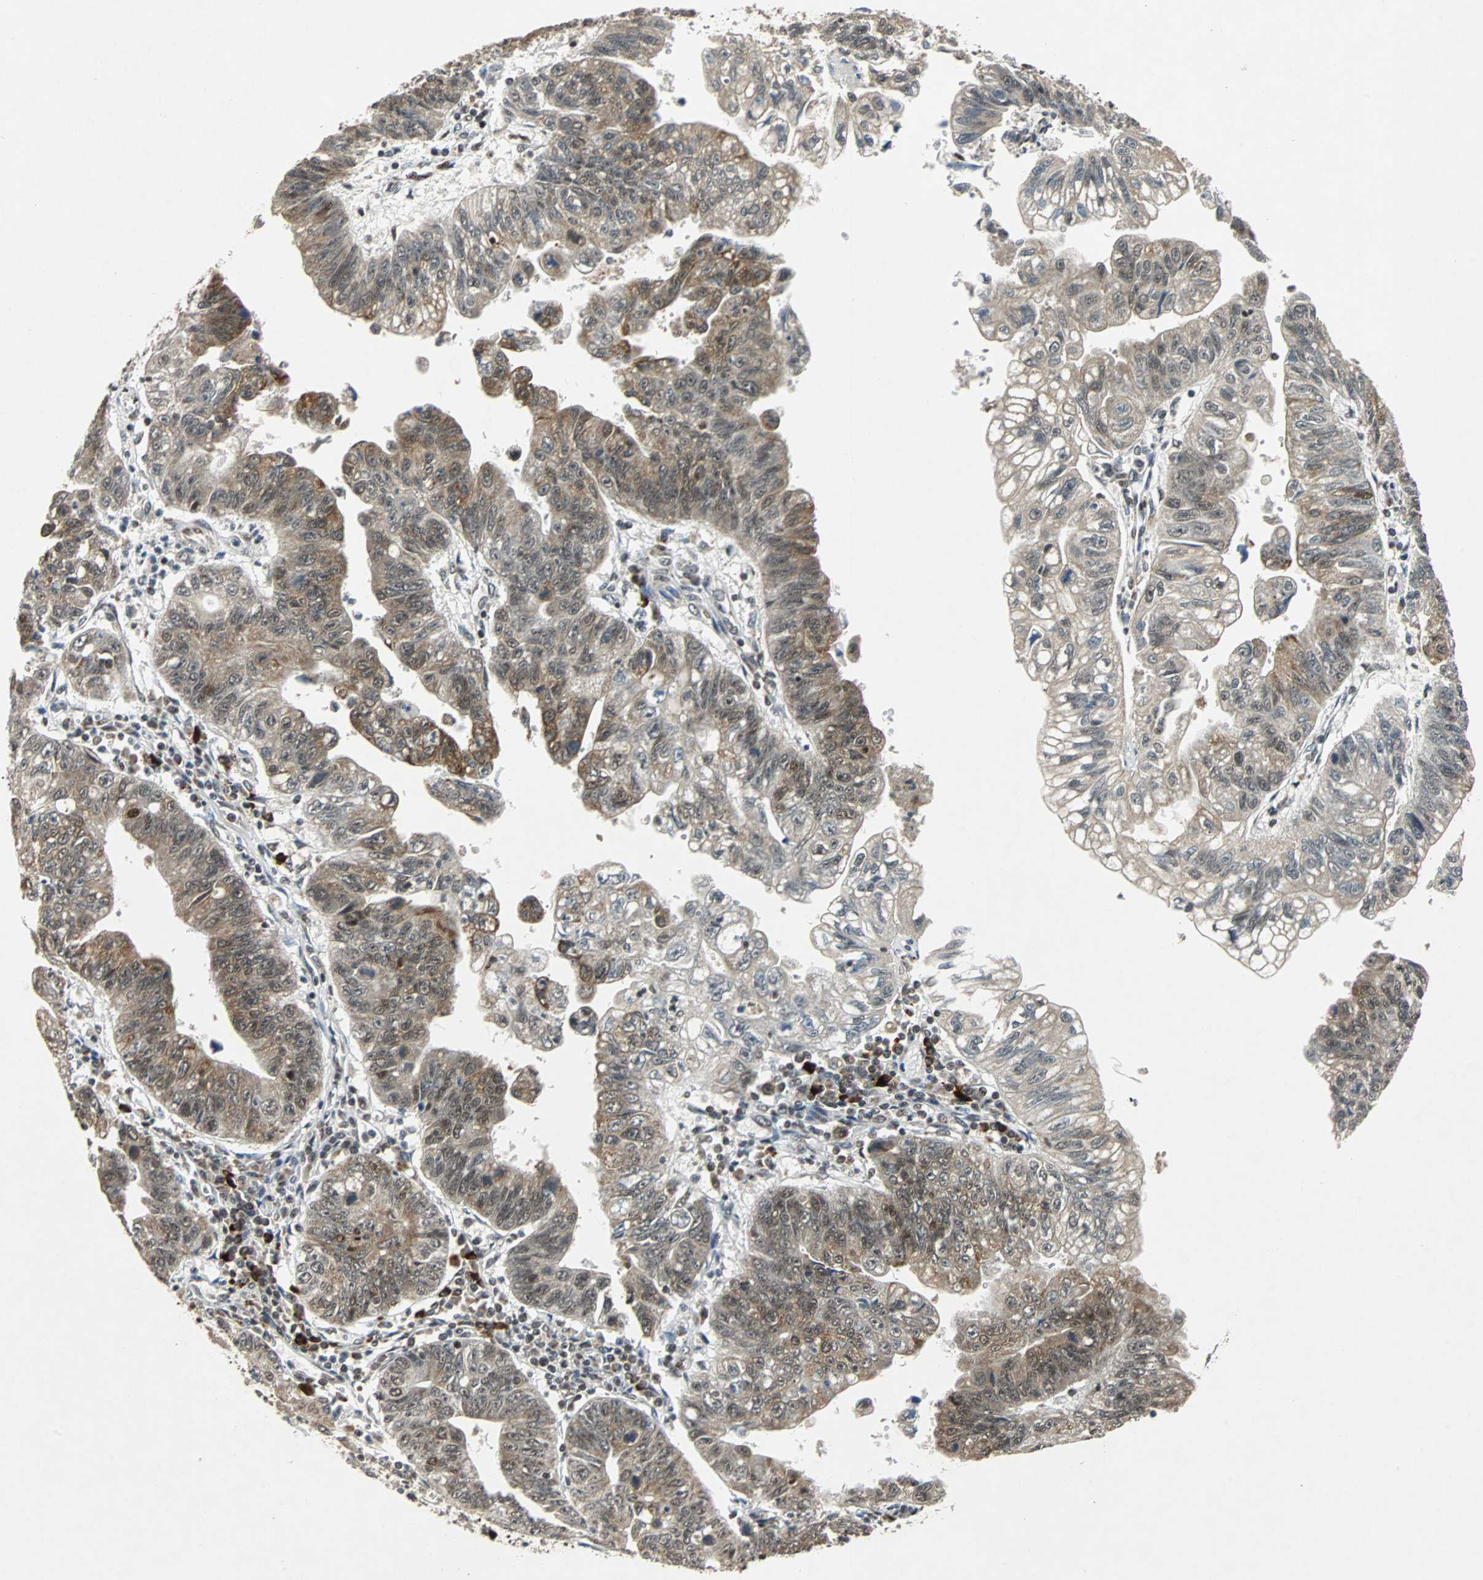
{"staining": {"intensity": "moderate", "quantity": "25%-75%", "location": "cytoplasmic/membranous,nuclear"}, "tissue": "stomach cancer", "cell_type": "Tumor cells", "image_type": "cancer", "snomed": [{"axis": "morphology", "description": "Adenocarcinoma, NOS"}, {"axis": "topography", "description": "Stomach"}], "caption": "An image of stomach cancer (adenocarcinoma) stained for a protein displays moderate cytoplasmic/membranous and nuclear brown staining in tumor cells. (brown staining indicates protein expression, while blue staining denotes nuclei).", "gene": "TAF5", "patient": {"sex": "male", "age": 59}}